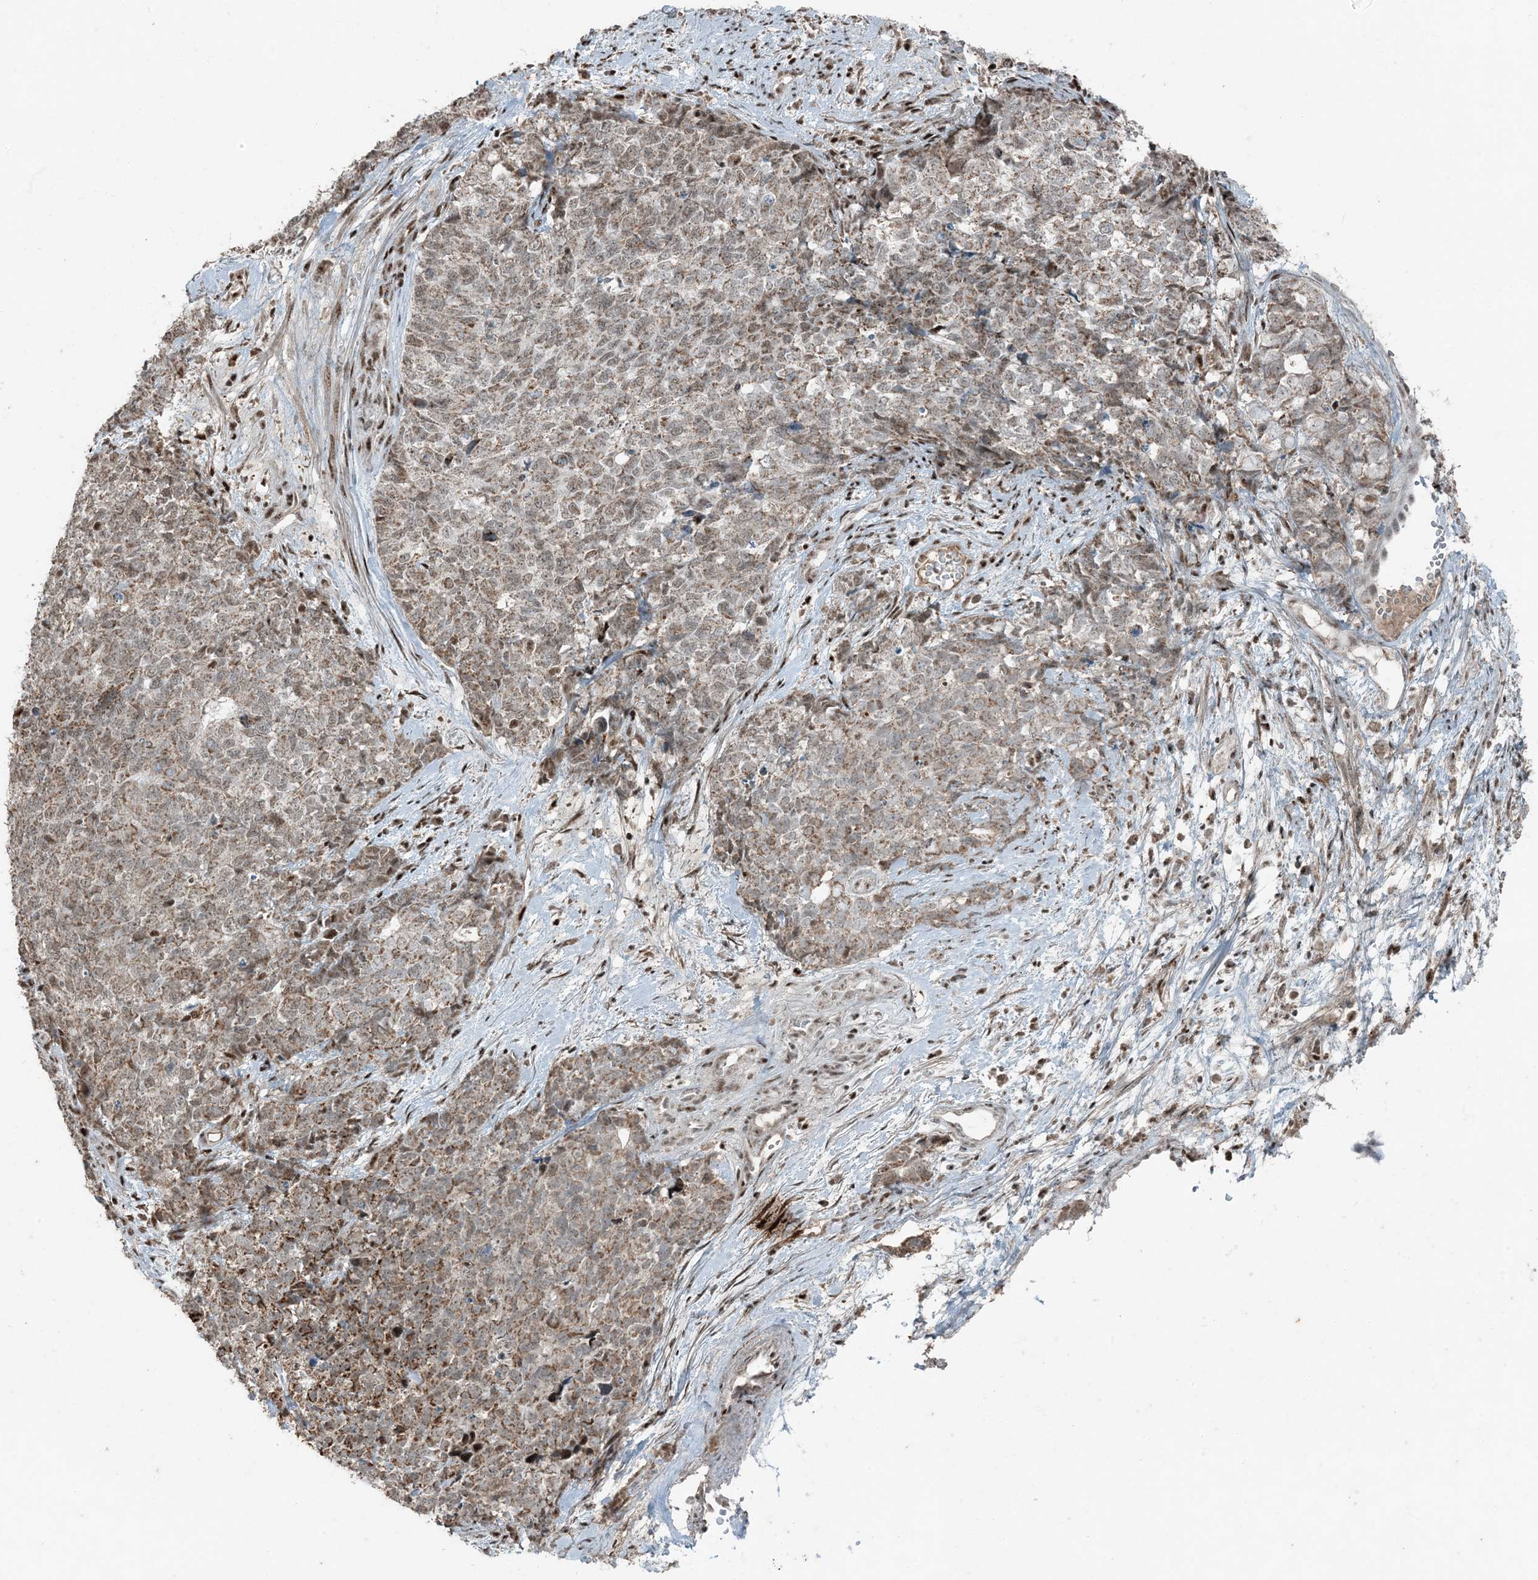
{"staining": {"intensity": "weak", "quantity": ">75%", "location": "cytoplasmic/membranous,nuclear"}, "tissue": "cervical cancer", "cell_type": "Tumor cells", "image_type": "cancer", "snomed": [{"axis": "morphology", "description": "Squamous cell carcinoma, NOS"}, {"axis": "topography", "description": "Cervix"}], "caption": "An image showing weak cytoplasmic/membranous and nuclear expression in approximately >75% of tumor cells in cervical cancer (squamous cell carcinoma), as visualized by brown immunohistochemical staining.", "gene": "TADA2B", "patient": {"sex": "female", "age": 63}}